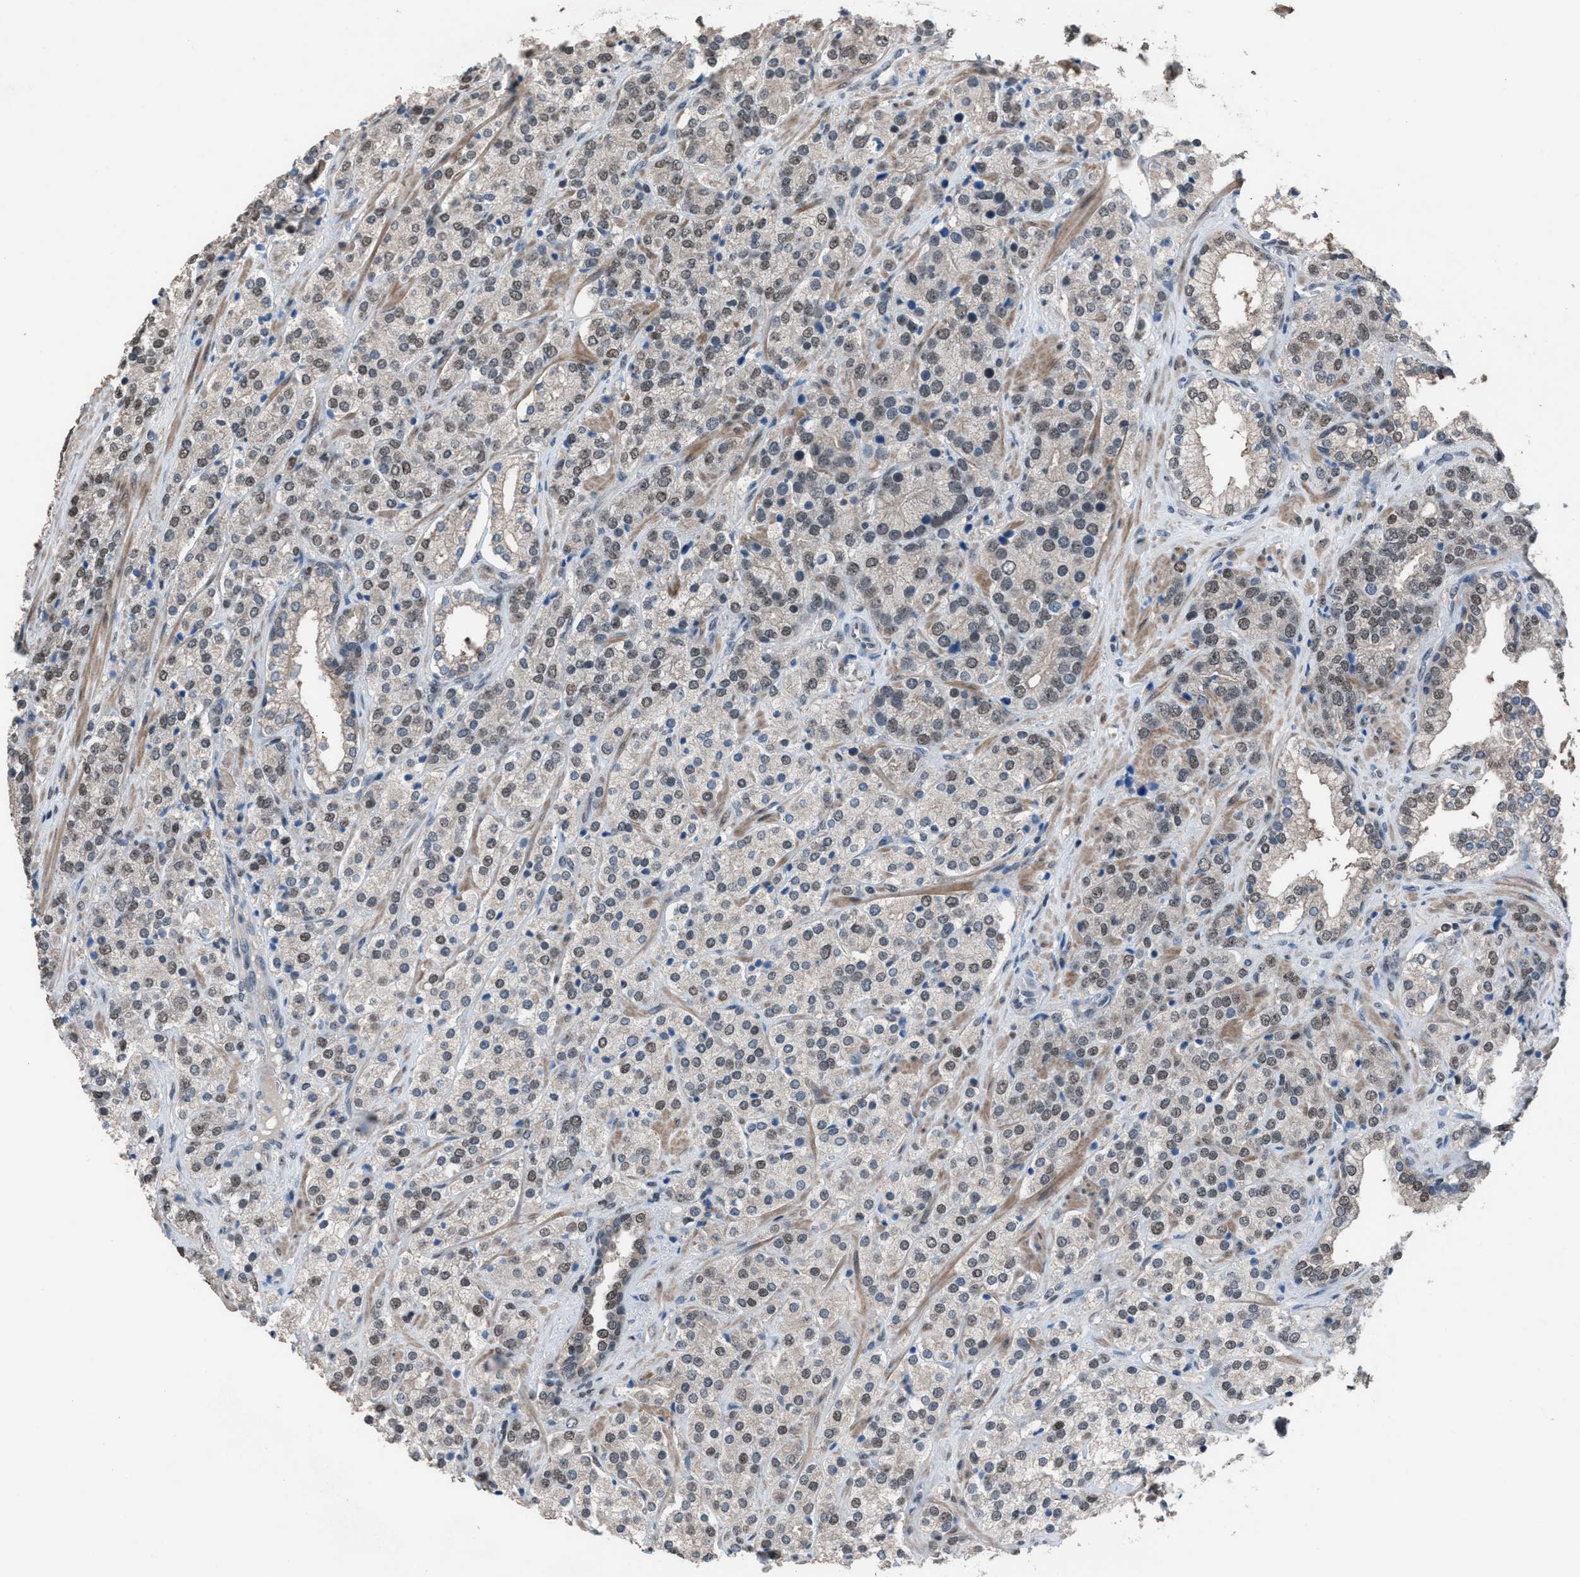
{"staining": {"intensity": "weak", "quantity": ">75%", "location": "cytoplasmic/membranous,nuclear"}, "tissue": "prostate cancer", "cell_type": "Tumor cells", "image_type": "cancer", "snomed": [{"axis": "morphology", "description": "Adenocarcinoma, High grade"}, {"axis": "topography", "description": "Prostate"}], "caption": "This micrograph exhibits prostate adenocarcinoma (high-grade) stained with IHC to label a protein in brown. The cytoplasmic/membranous and nuclear of tumor cells show weak positivity for the protein. Nuclei are counter-stained blue.", "gene": "ZNF276", "patient": {"sex": "male", "age": 71}}